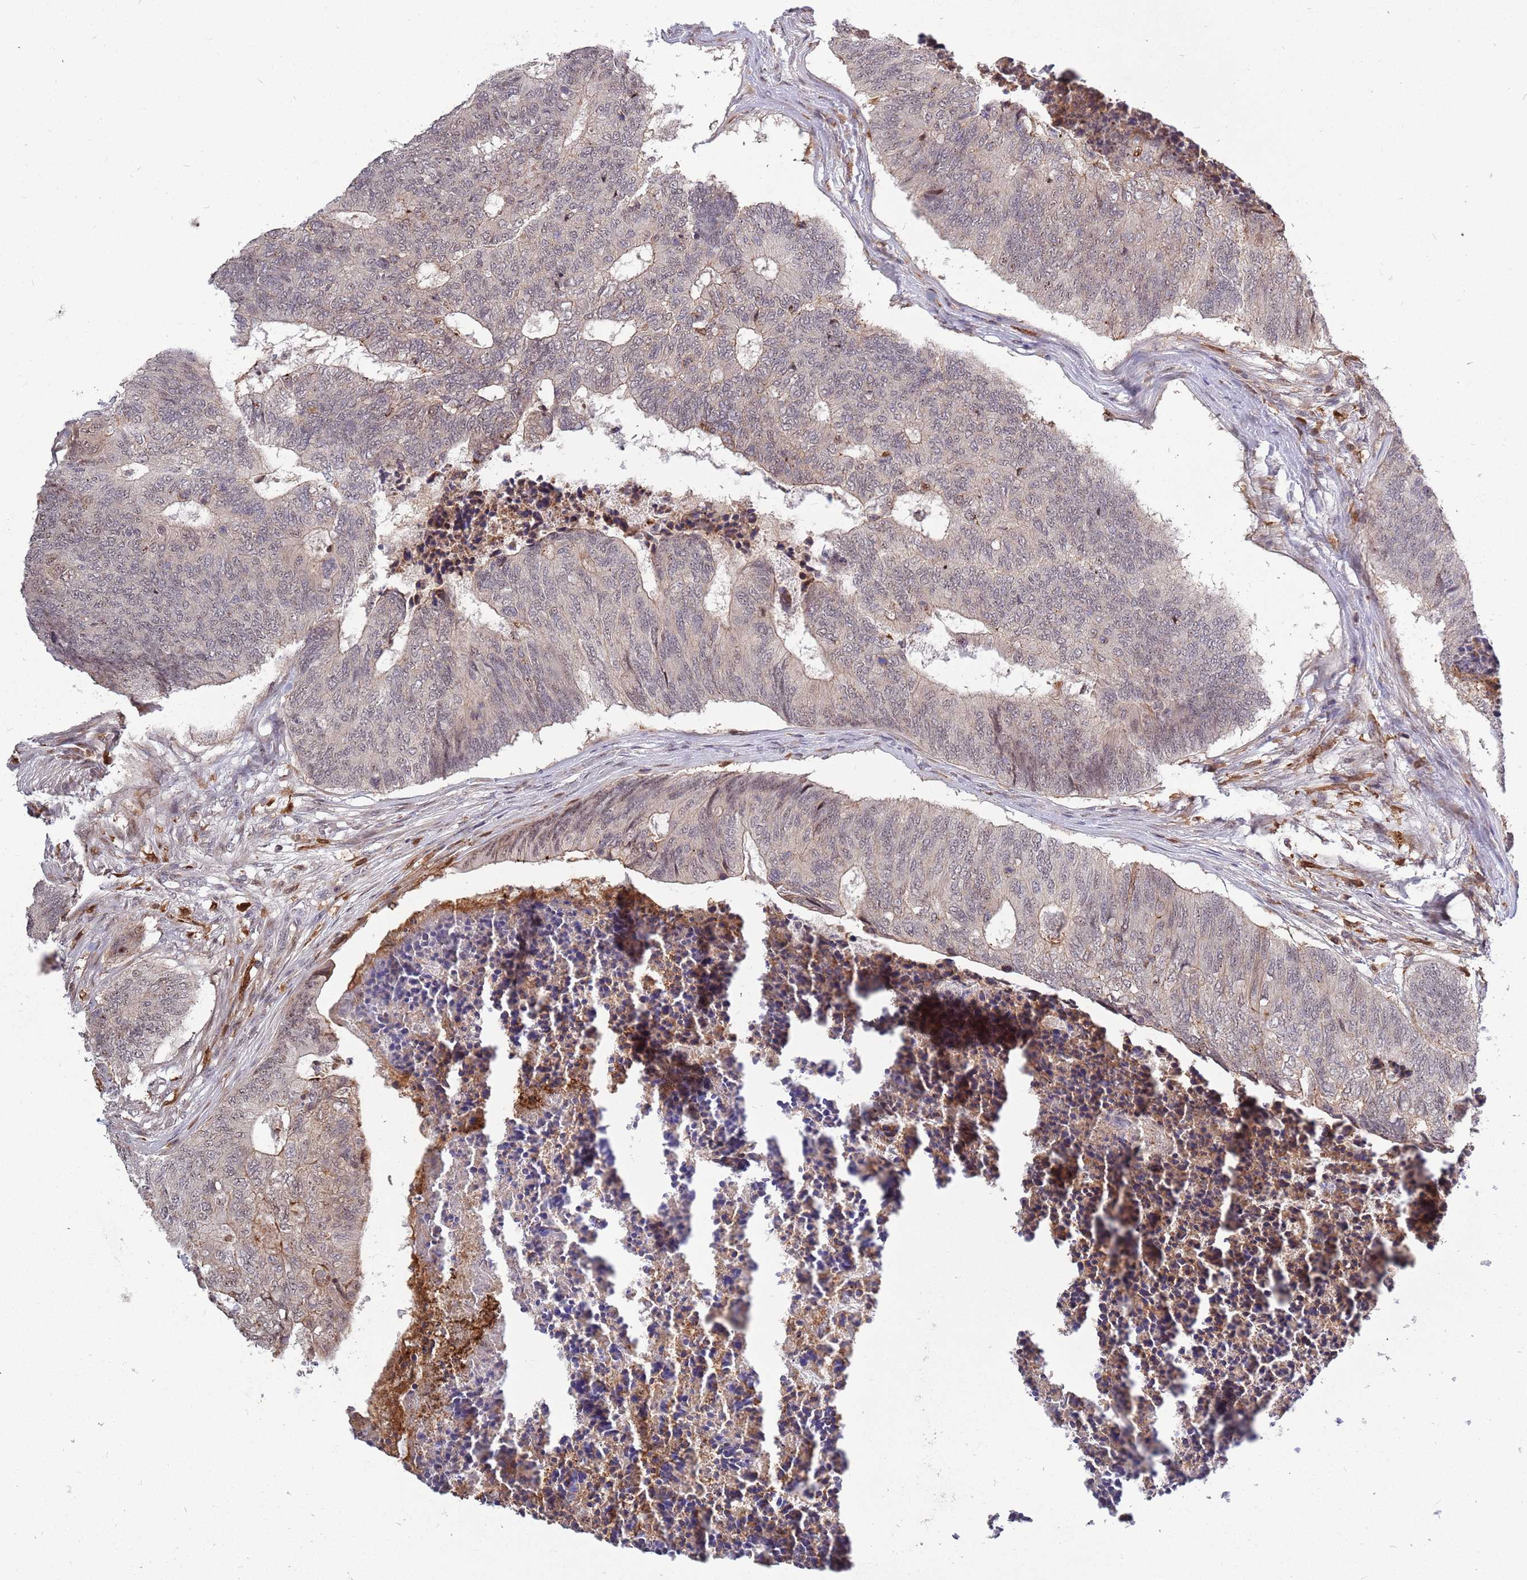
{"staining": {"intensity": "weak", "quantity": "<25%", "location": "cytoplasmic/membranous"}, "tissue": "colorectal cancer", "cell_type": "Tumor cells", "image_type": "cancer", "snomed": [{"axis": "morphology", "description": "Adenocarcinoma, NOS"}, {"axis": "topography", "description": "Colon"}], "caption": "This is an immunohistochemistry histopathology image of human colorectal cancer. There is no positivity in tumor cells.", "gene": "CCNJL", "patient": {"sex": "female", "age": 67}}